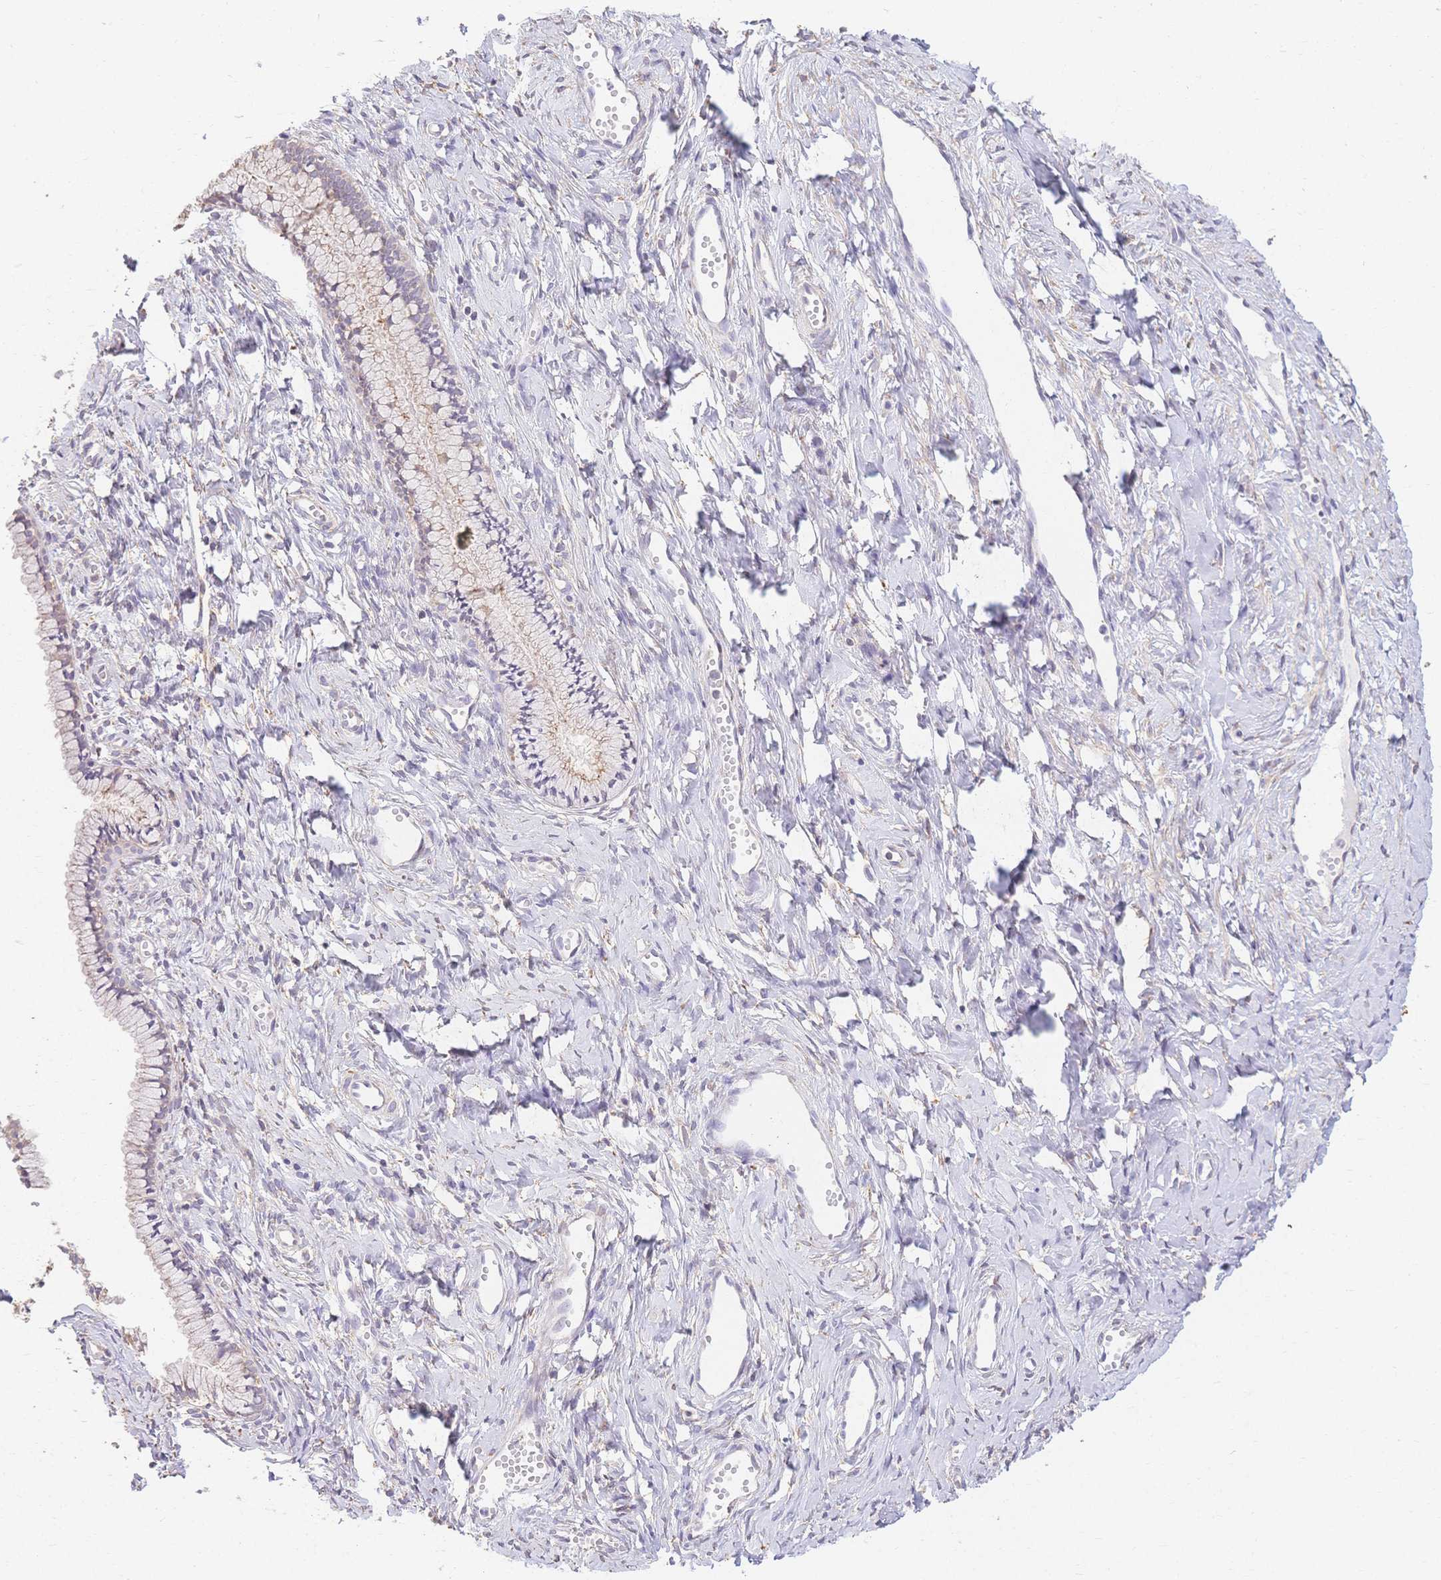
{"staining": {"intensity": "negative", "quantity": "none", "location": "none"}, "tissue": "cervix", "cell_type": "Glandular cells", "image_type": "normal", "snomed": [{"axis": "morphology", "description": "Normal tissue, NOS"}, {"axis": "topography", "description": "Cervix"}], "caption": "There is no significant expression in glandular cells of cervix. Brightfield microscopy of immunohistochemistry (IHC) stained with DAB (3,3'-diaminobenzidine) (brown) and hematoxylin (blue), captured at high magnification.", "gene": "HS3ST5", "patient": {"sex": "female", "age": 40}}